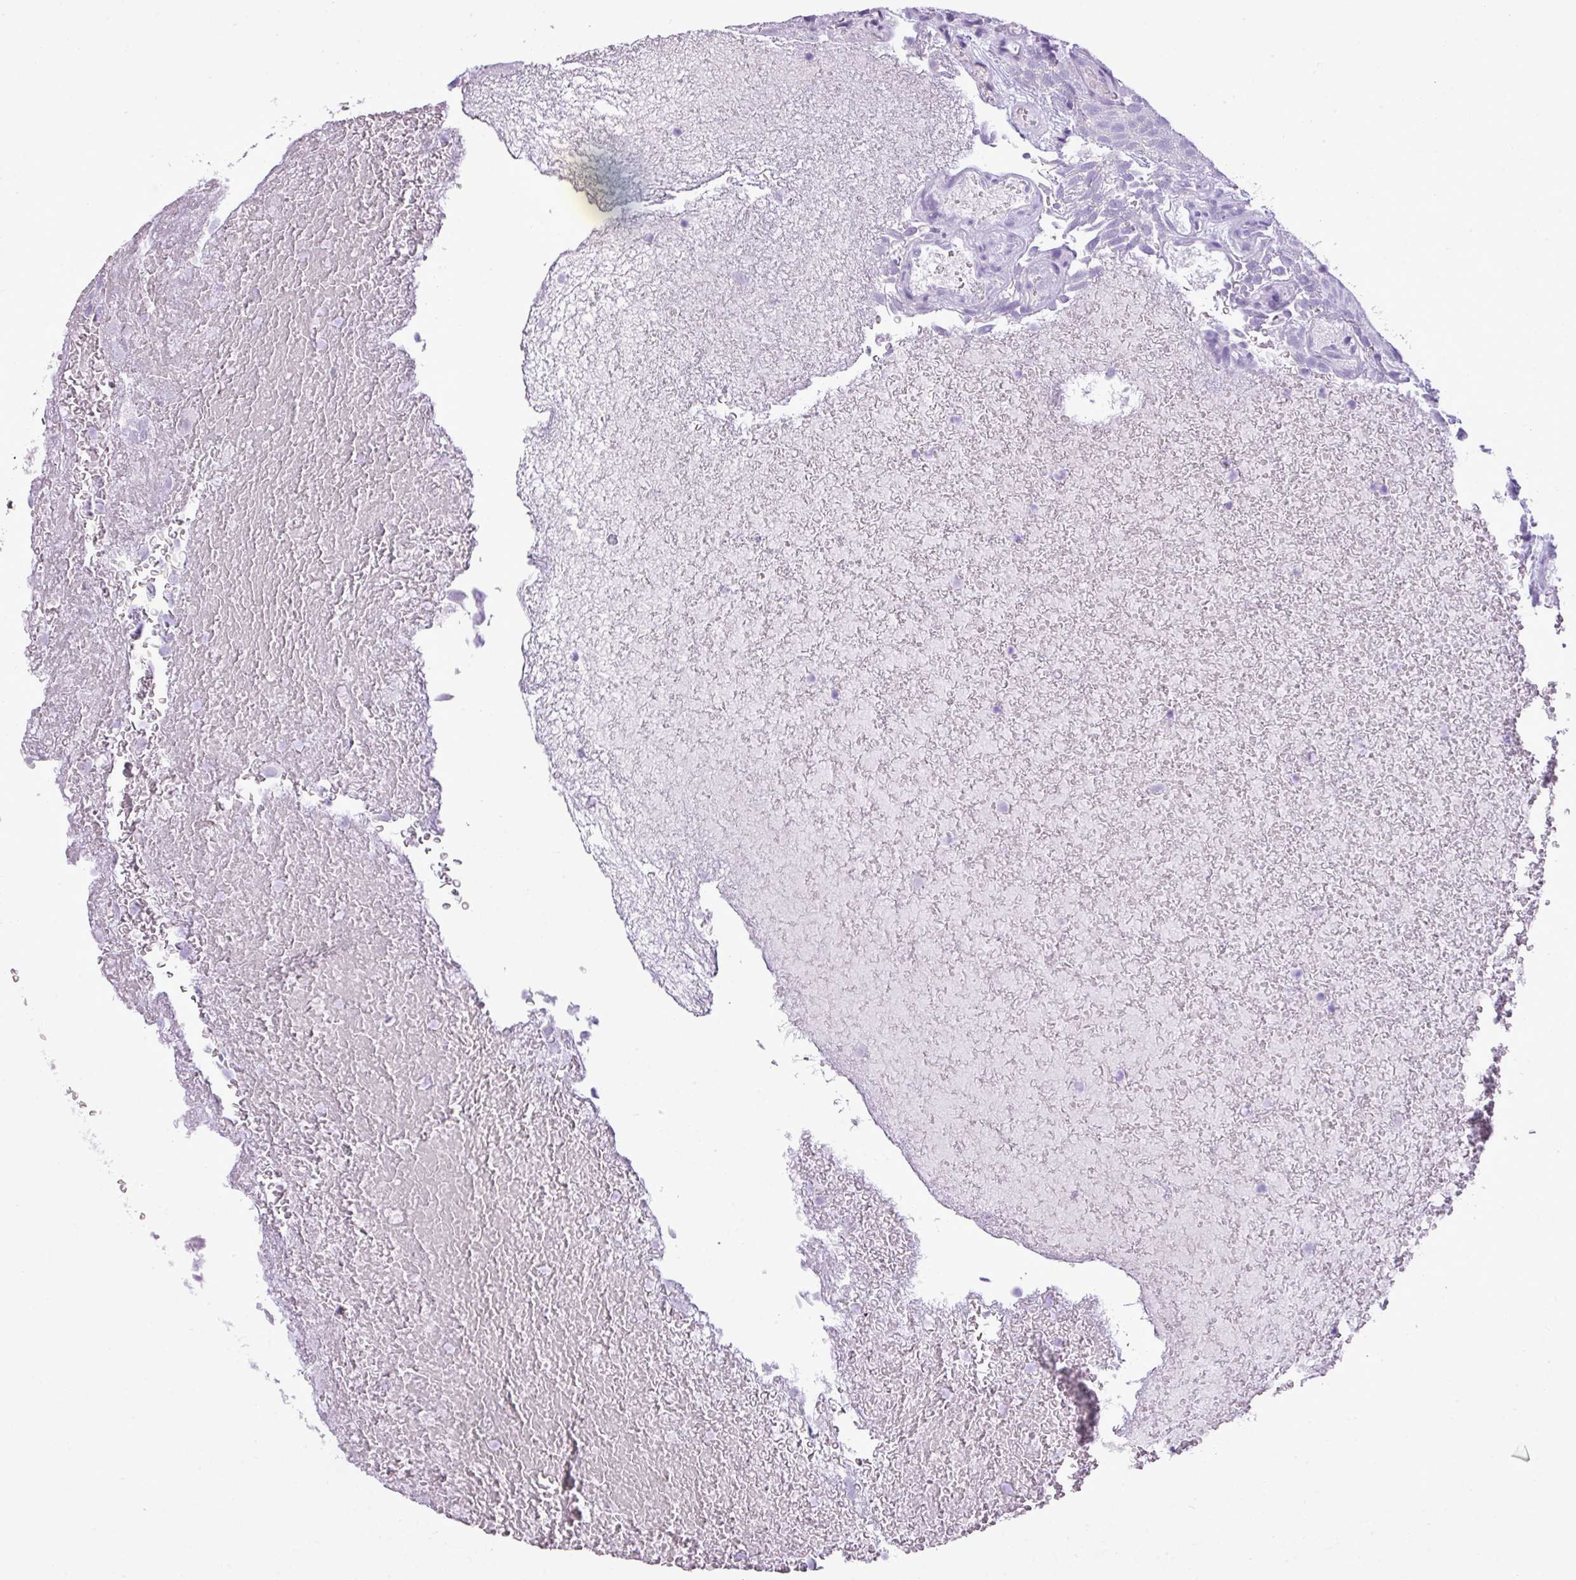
{"staining": {"intensity": "negative", "quantity": "none", "location": "none"}, "tissue": "urothelial cancer", "cell_type": "Tumor cells", "image_type": "cancer", "snomed": [{"axis": "morphology", "description": "Urothelial carcinoma, Low grade"}, {"axis": "topography", "description": "Urinary bladder"}], "caption": "Tumor cells show no significant protein expression in urothelial cancer.", "gene": "RBMXL2", "patient": {"sex": "male", "age": 78}}